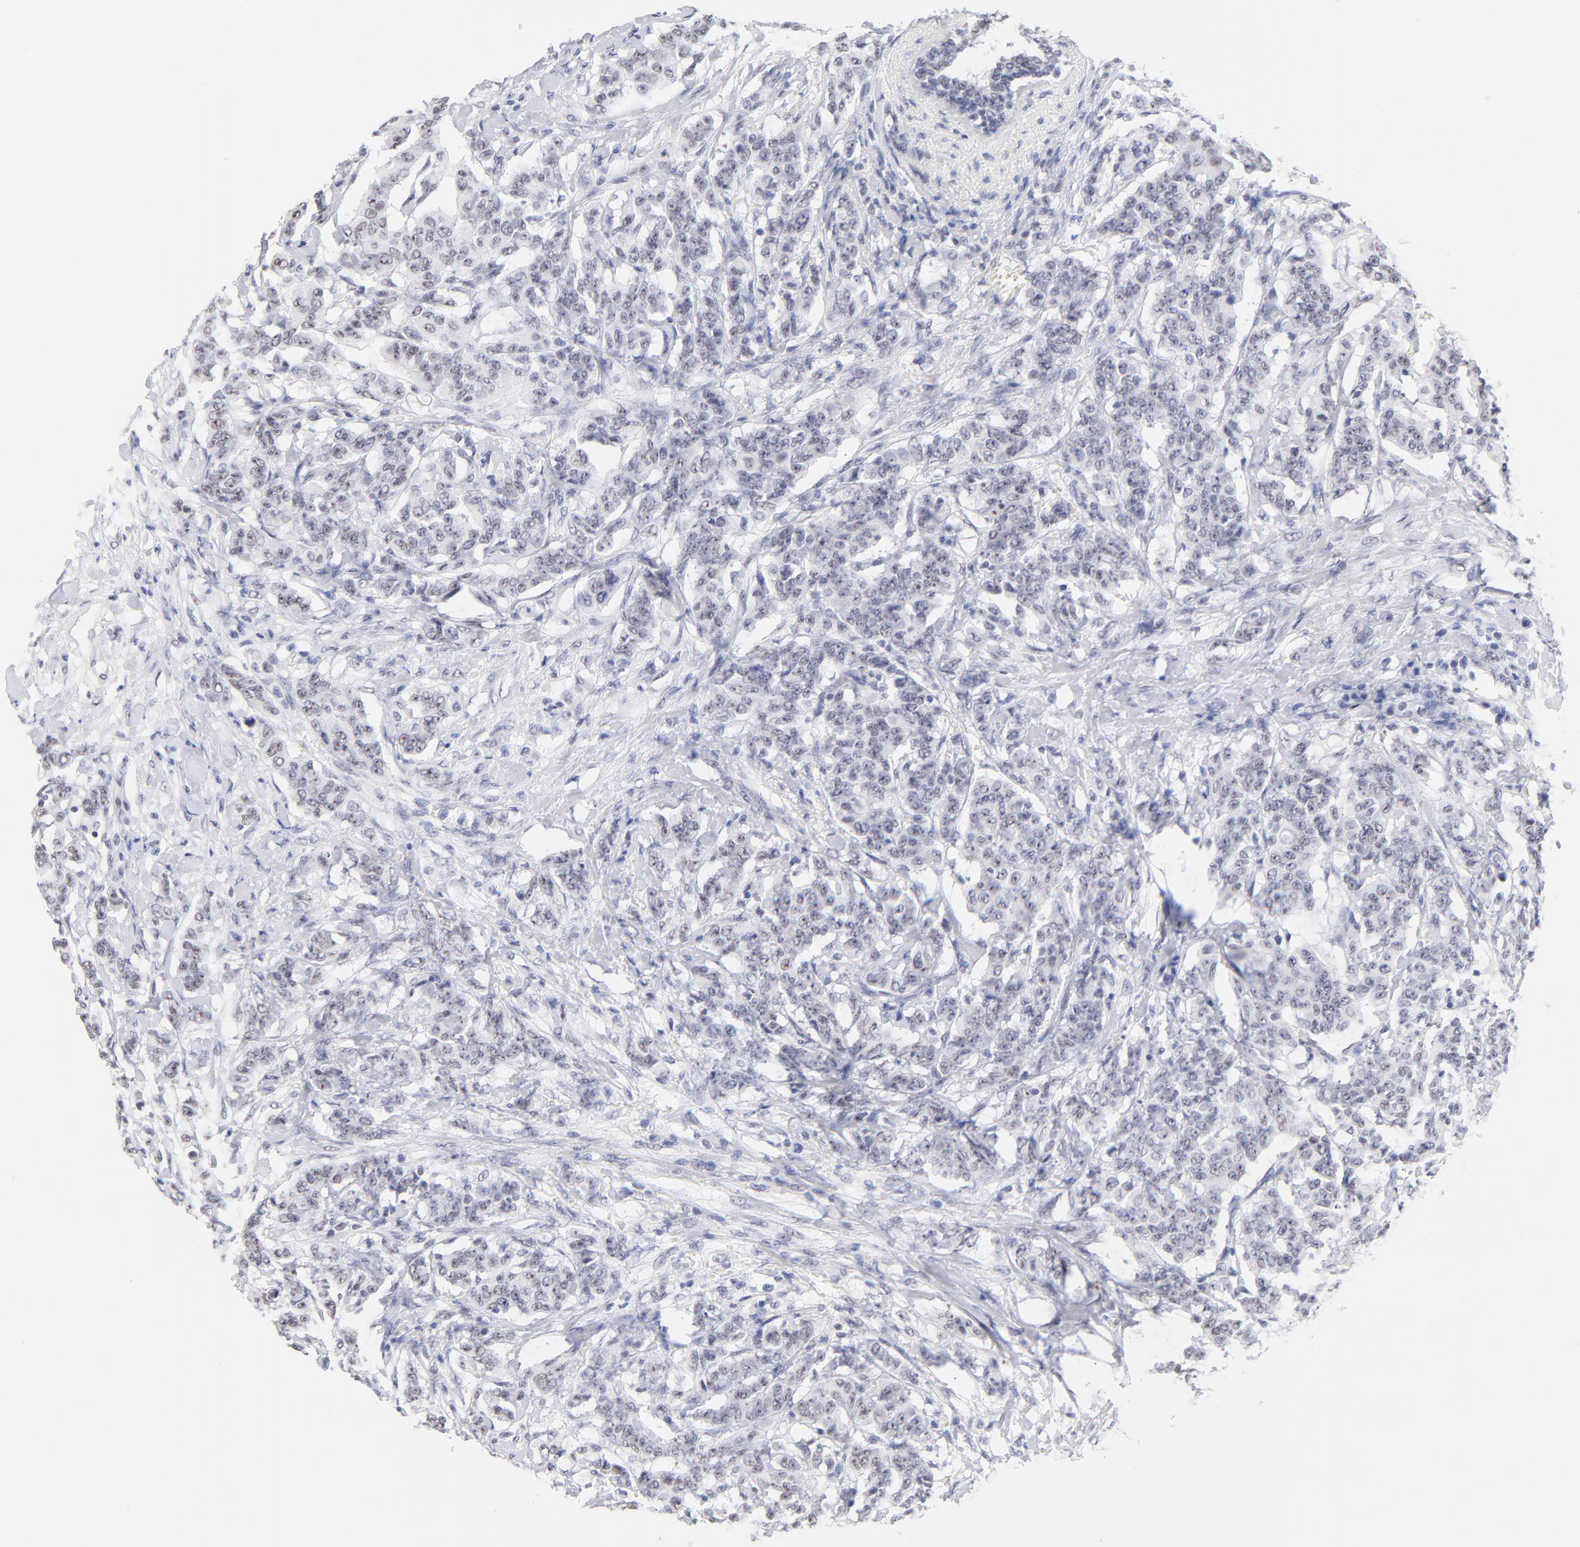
{"staining": {"intensity": "negative", "quantity": "none", "location": "none"}, "tissue": "breast cancer", "cell_type": "Tumor cells", "image_type": "cancer", "snomed": [{"axis": "morphology", "description": "Duct carcinoma"}, {"axis": "topography", "description": "Breast"}], "caption": "Immunohistochemistry image of neoplastic tissue: breast cancer (infiltrating ductal carcinoma) stained with DAB reveals no significant protein staining in tumor cells. (DAB immunohistochemistry (IHC), high magnification).", "gene": "ZNF74", "patient": {"sex": "female", "age": 40}}